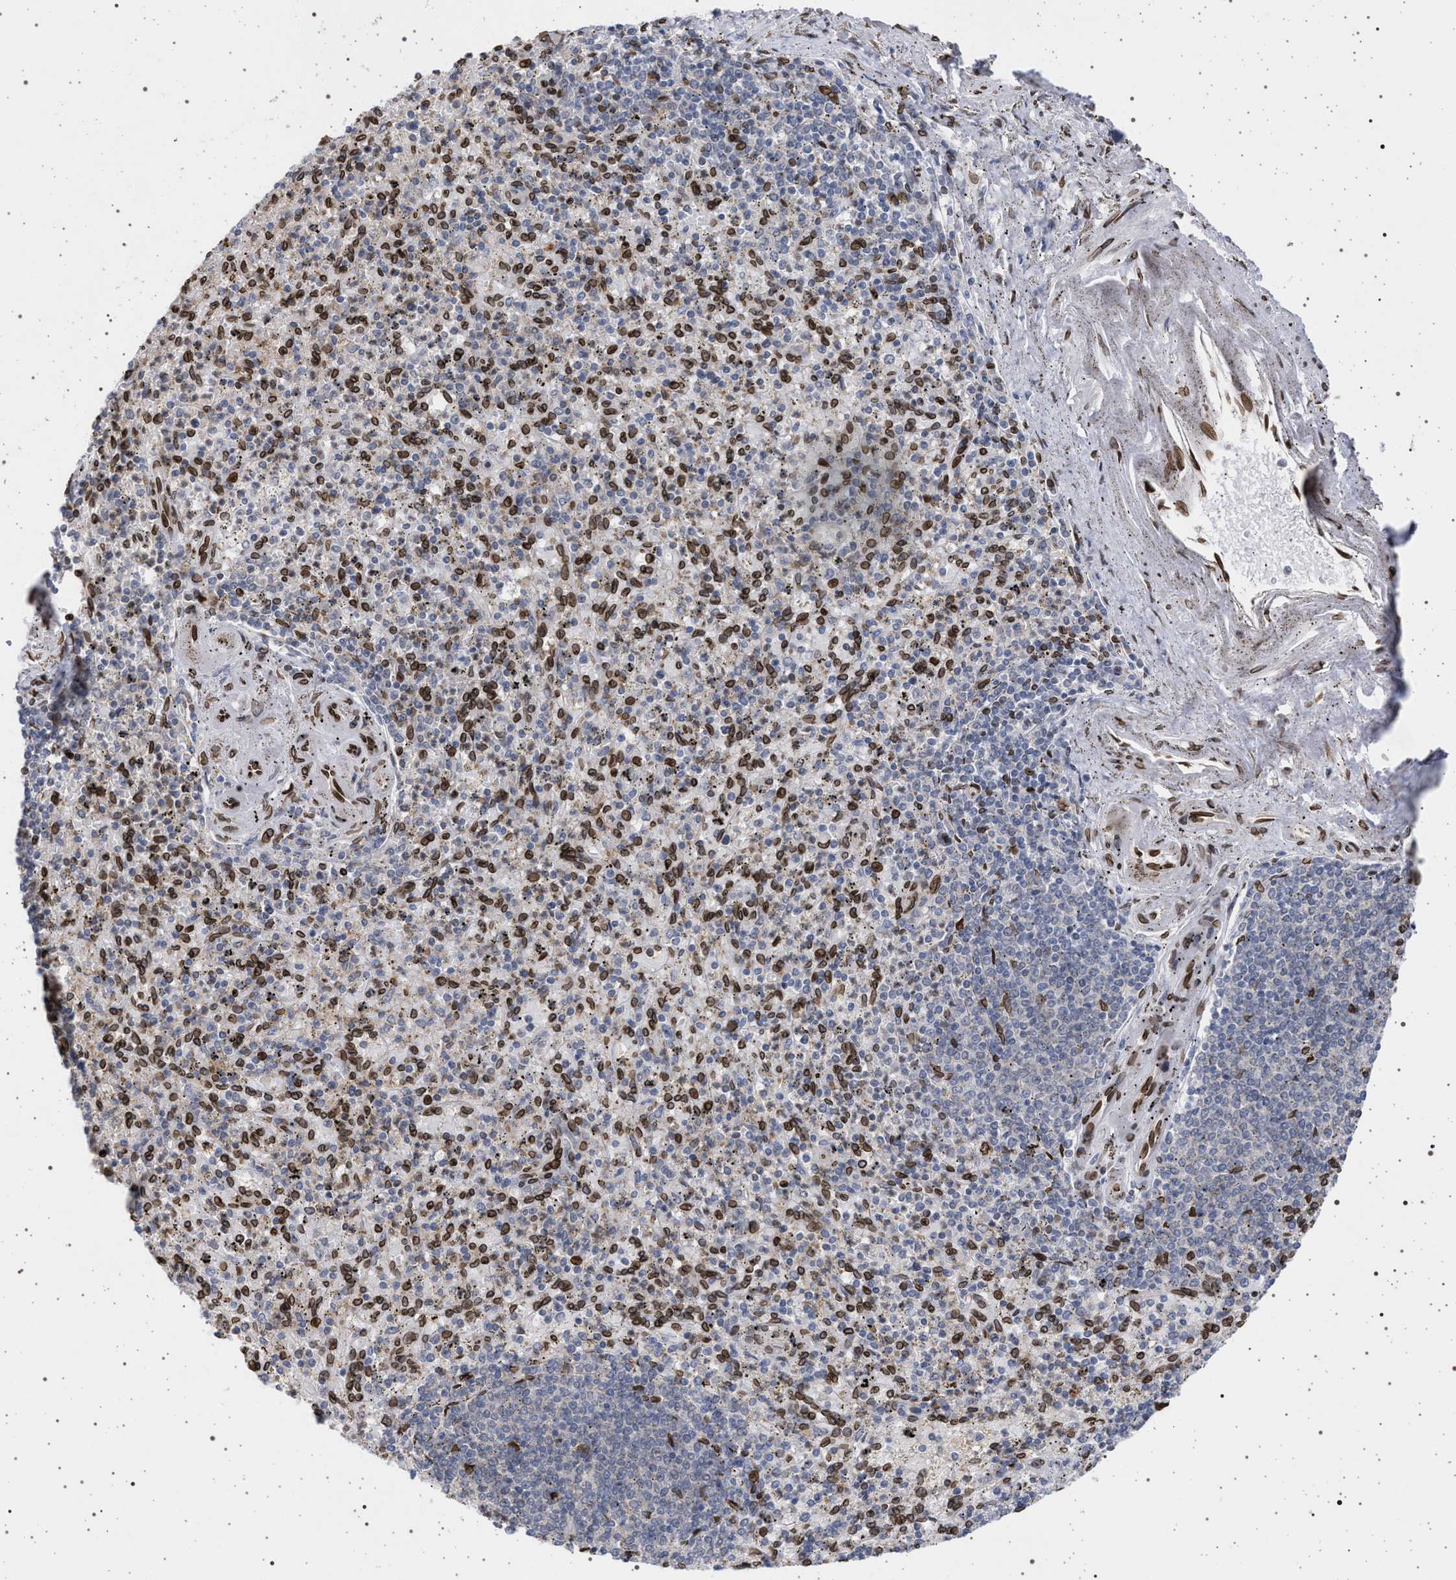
{"staining": {"intensity": "strong", "quantity": "<25%", "location": "nuclear"}, "tissue": "spleen", "cell_type": "Cells in red pulp", "image_type": "normal", "snomed": [{"axis": "morphology", "description": "Normal tissue, NOS"}, {"axis": "topography", "description": "Spleen"}], "caption": "Immunohistochemistry histopathology image of benign spleen: spleen stained using immunohistochemistry shows medium levels of strong protein expression localized specifically in the nuclear of cells in red pulp, appearing as a nuclear brown color.", "gene": "ING2", "patient": {"sex": "male", "age": 72}}